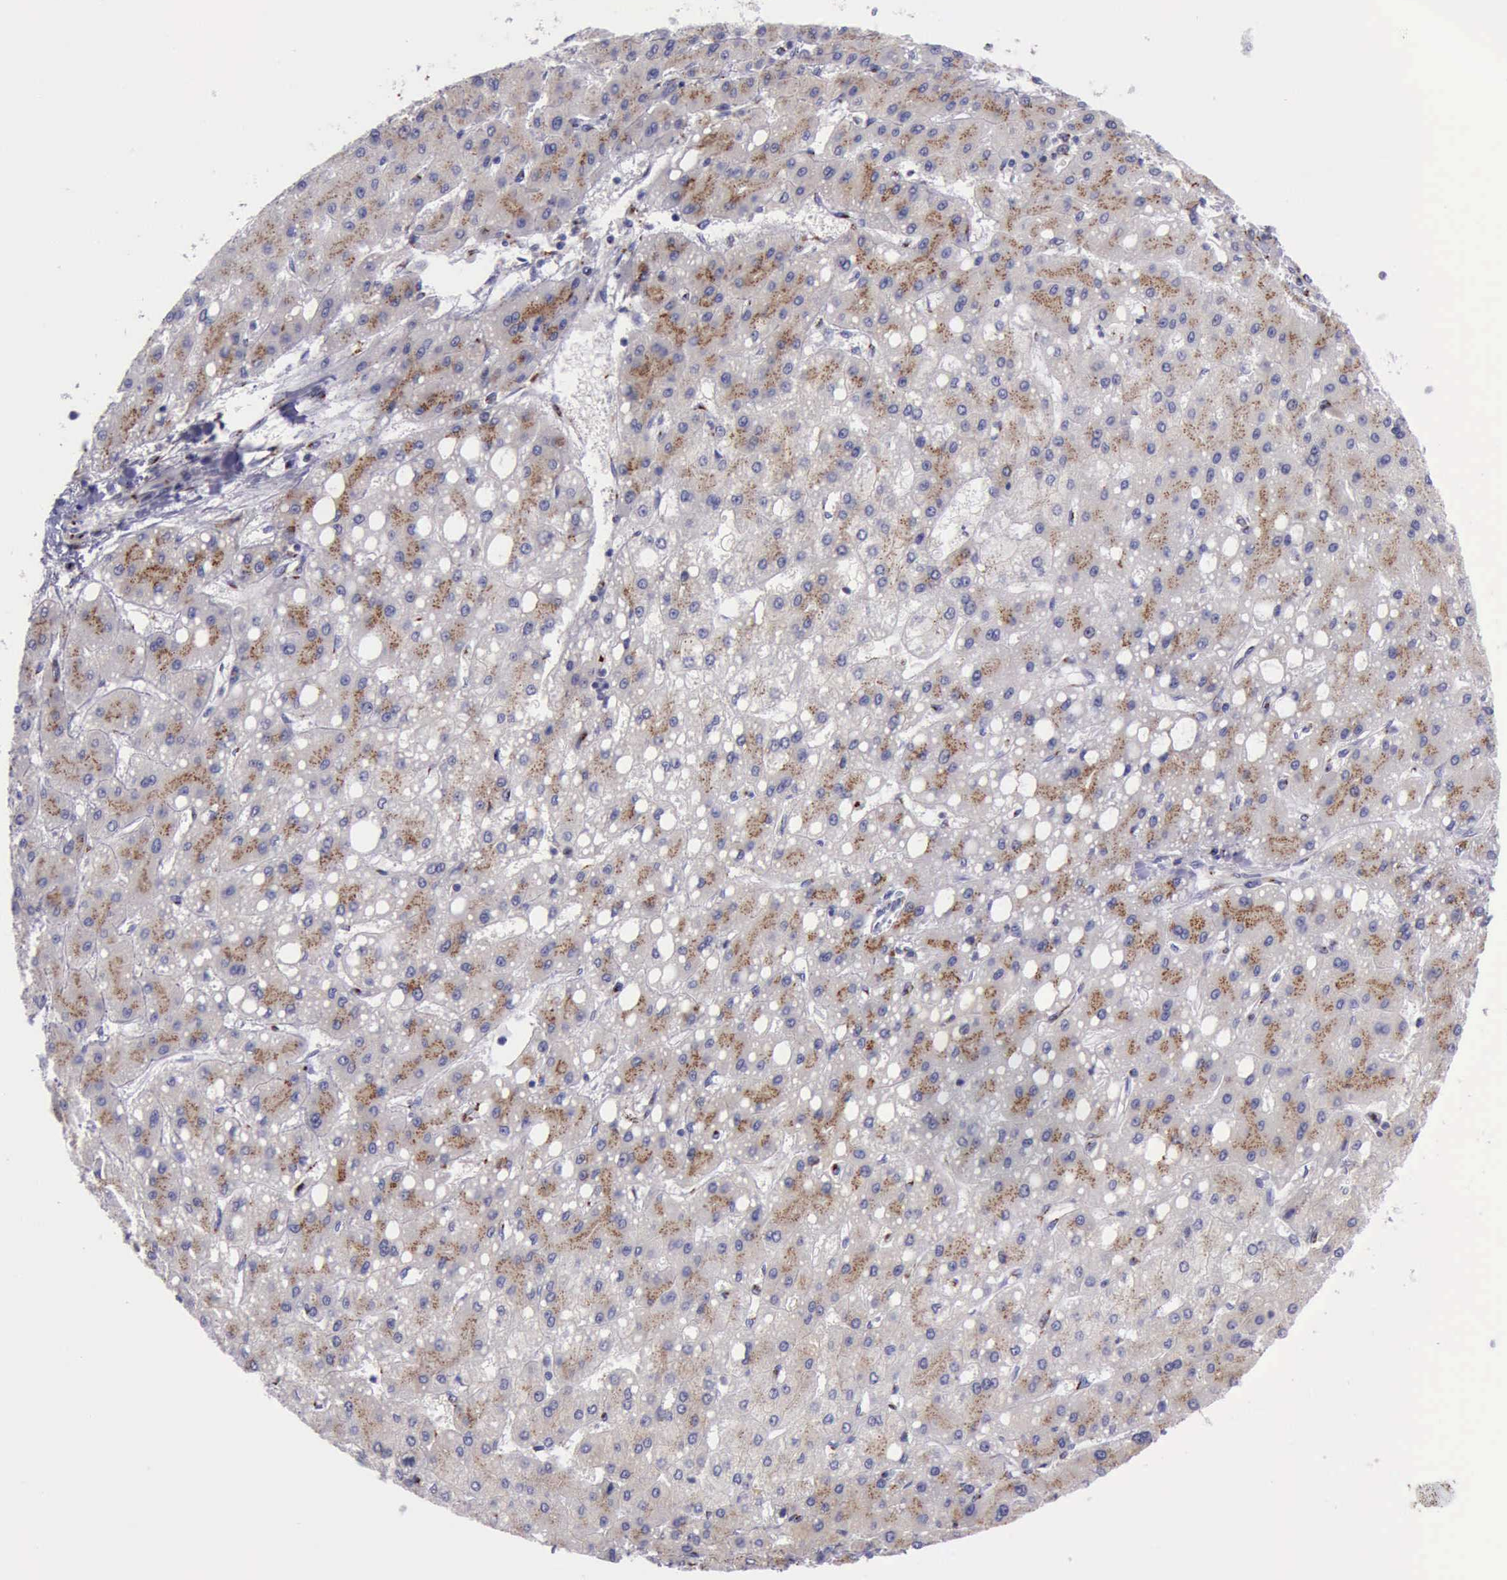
{"staining": {"intensity": "strong", "quantity": ">75%", "location": "cytoplasmic/membranous"}, "tissue": "liver cancer", "cell_type": "Tumor cells", "image_type": "cancer", "snomed": [{"axis": "morphology", "description": "Carcinoma, Hepatocellular, NOS"}, {"axis": "topography", "description": "Liver"}], "caption": "A high amount of strong cytoplasmic/membranous staining is identified in approximately >75% of tumor cells in hepatocellular carcinoma (liver) tissue.", "gene": "GOLGA5", "patient": {"sex": "female", "age": 52}}